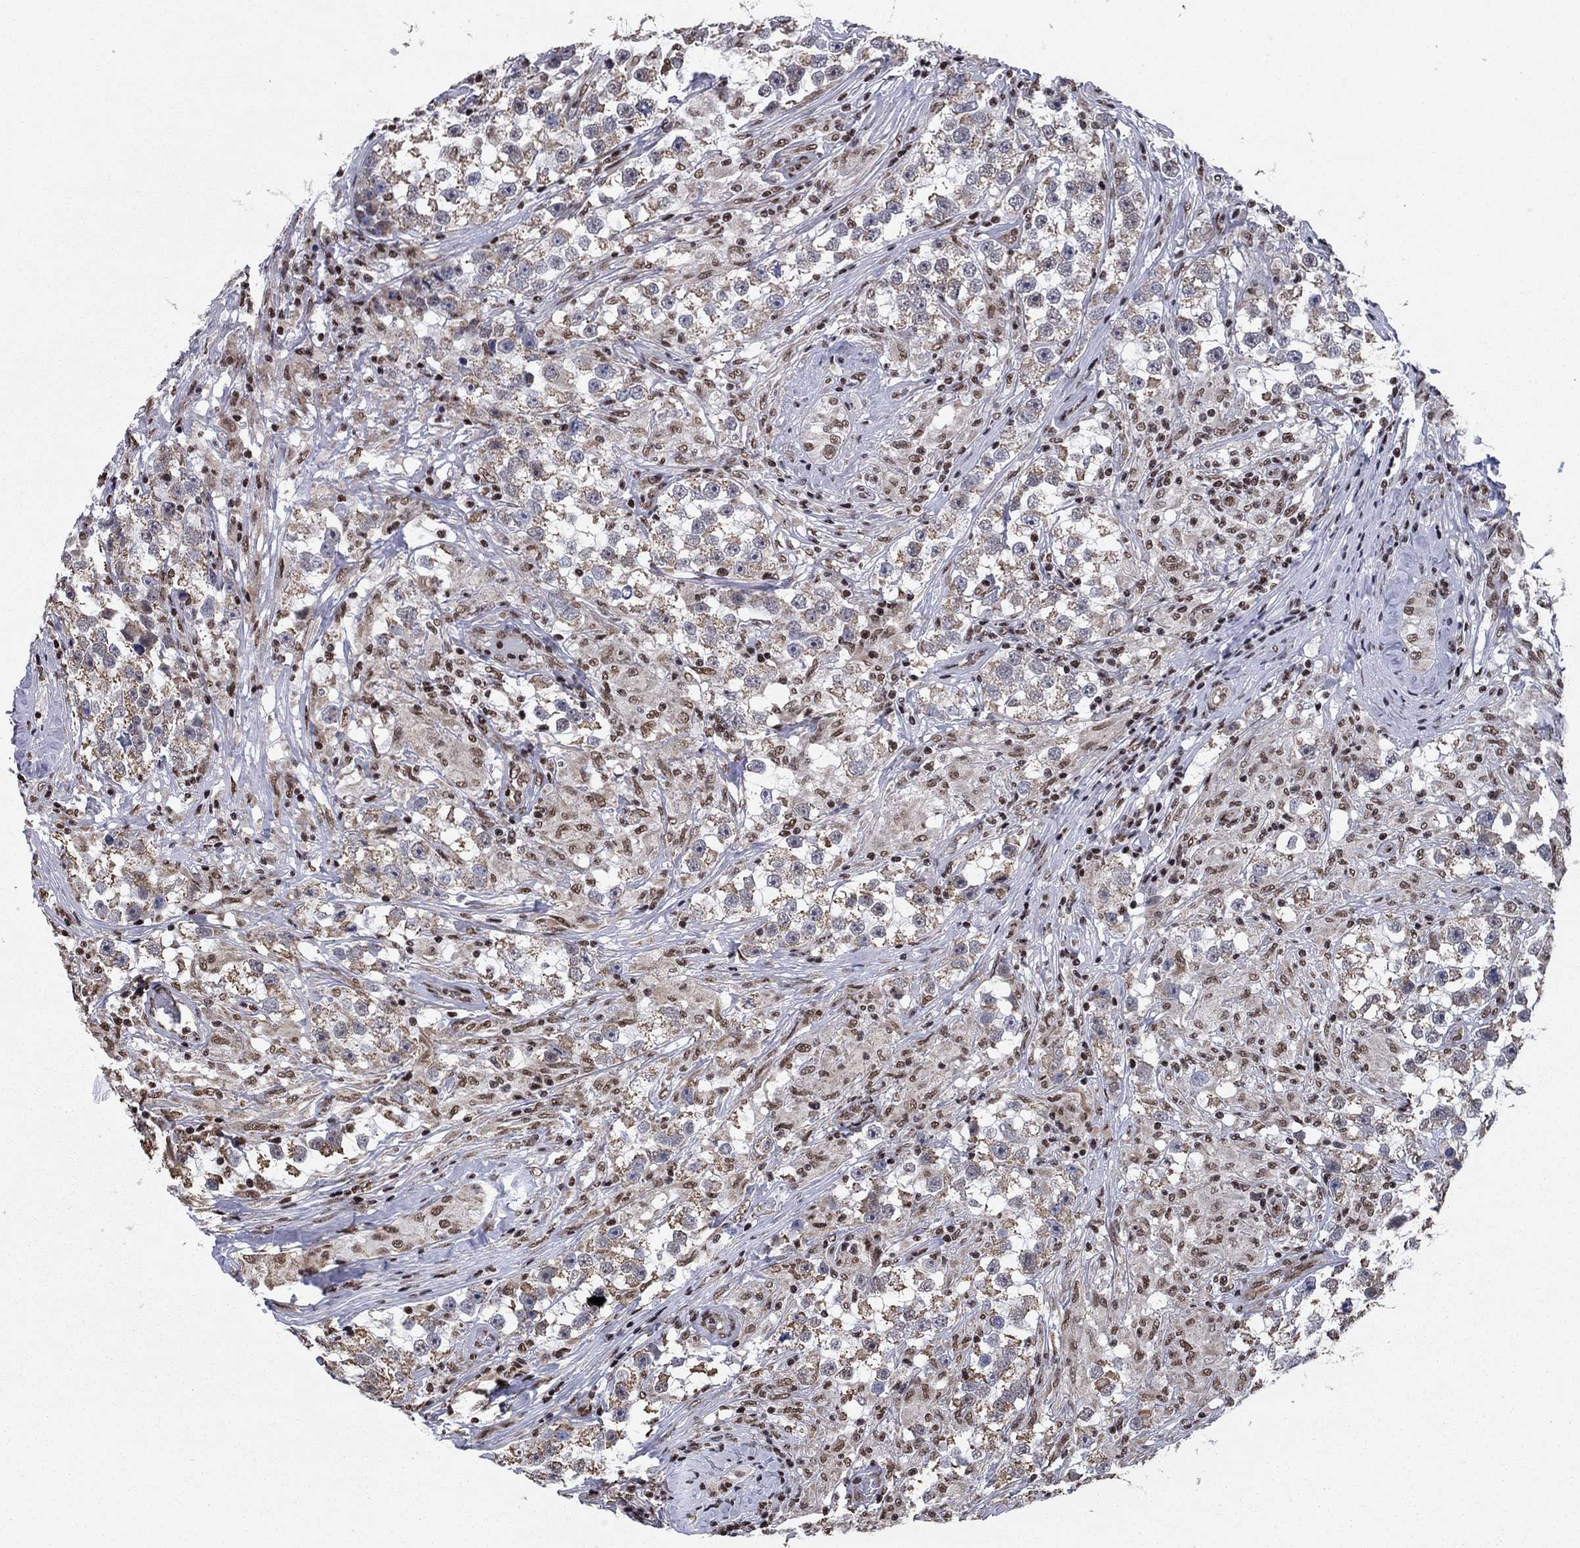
{"staining": {"intensity": "weak", "quantity": "25%-75%", "location": "cytoplasmic/membranous,nuclear"}, "tissue": "testis cancer", "cell_type": "Tumor cells", "image_type": "cancer", "snomed": [{"axis": "morphology", "description": "Seminoma, NOS"}, {"axis": "topography", "description": "Testis"}], "caption": "Immunohistochemical staining of human testis seminoma displays weak cytoplasmic/membranous and nuclear protein positivity in about 25%-75% of tumor cells.", "gene": "N4BP2", "patient": {"sex": "male", "age": 46}}